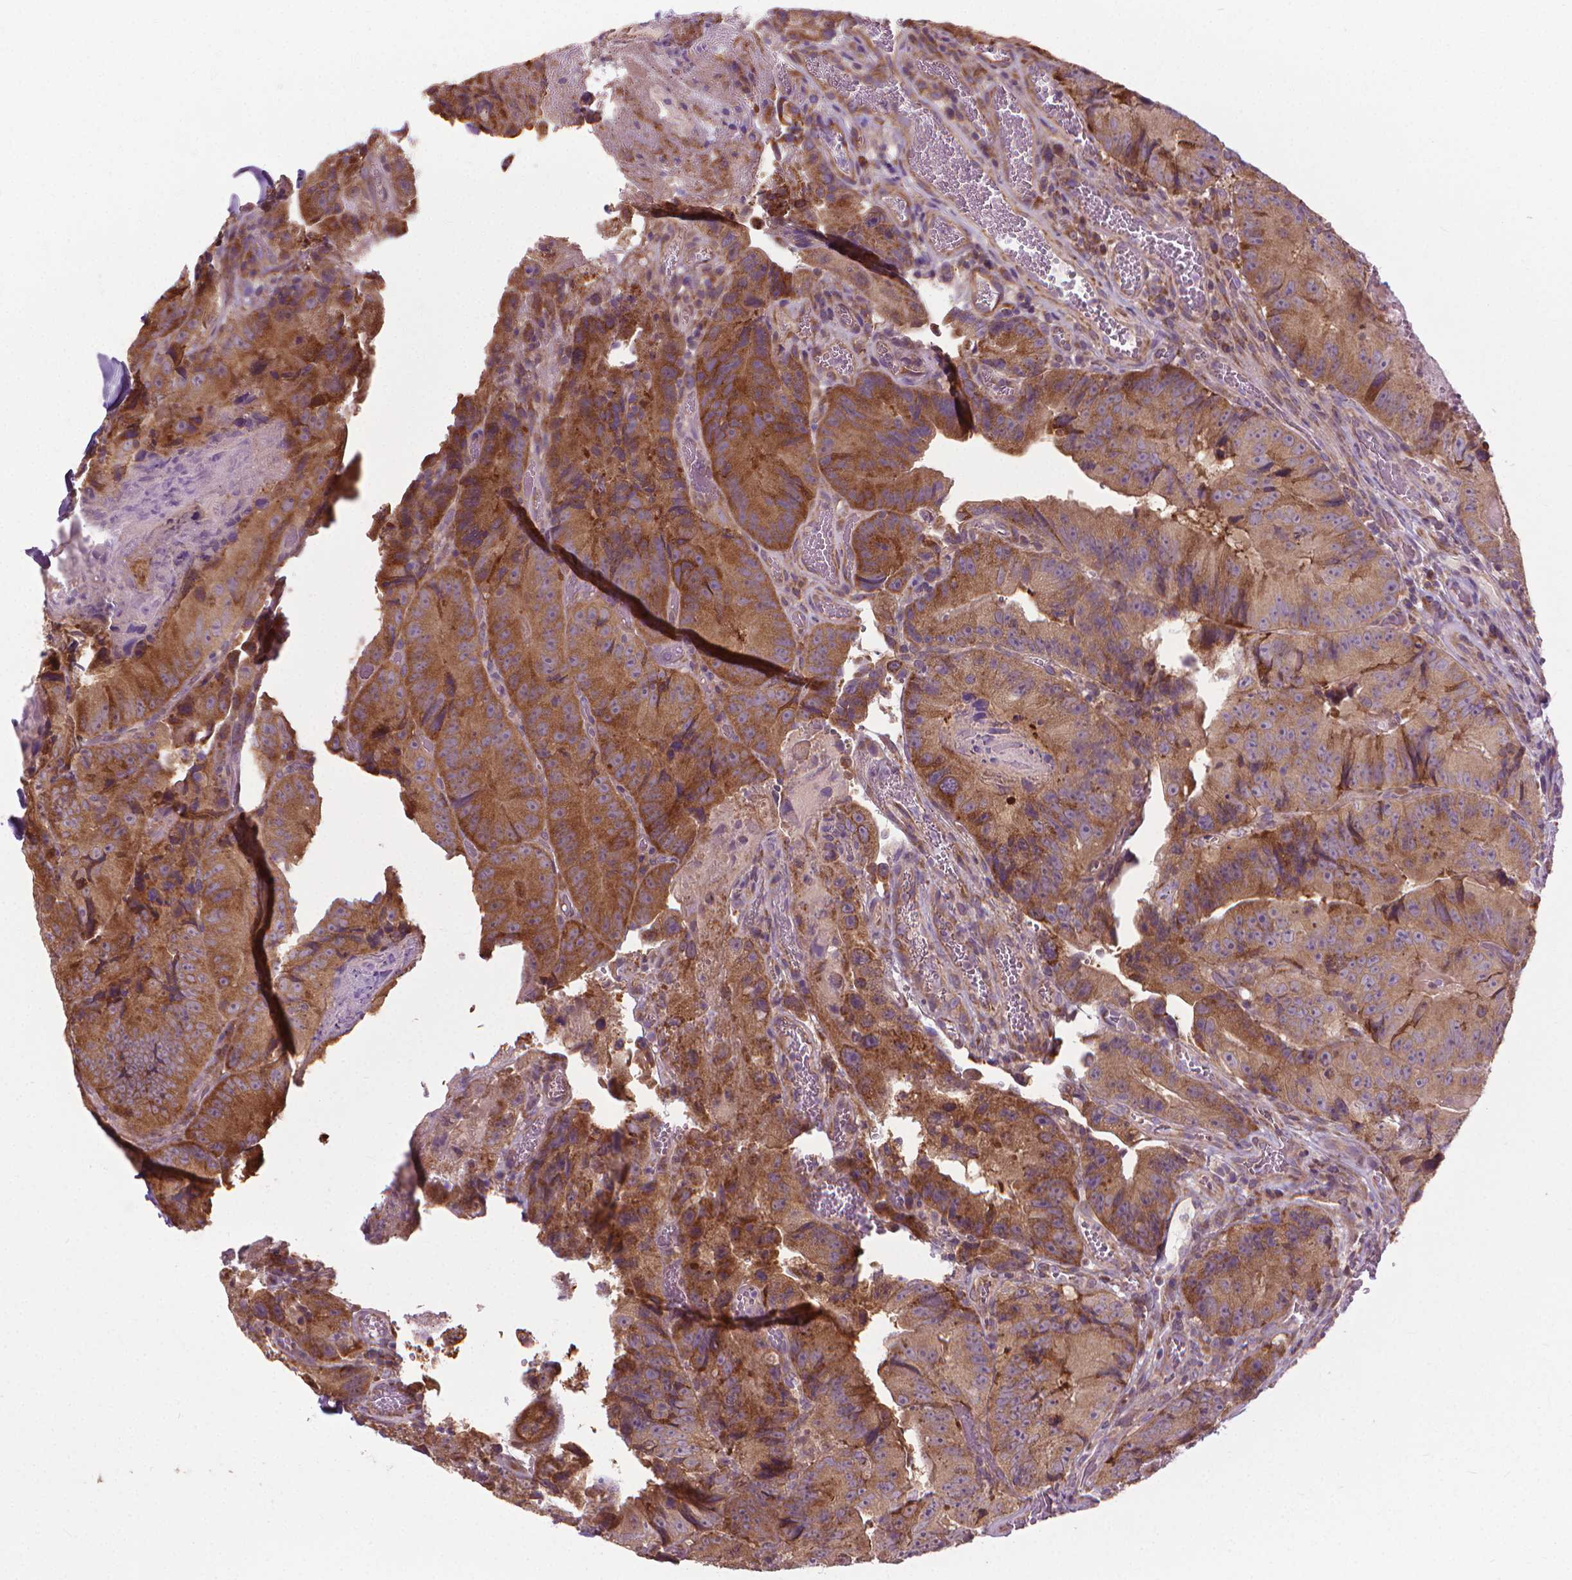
{"staining": {"intensity": "moderate", "quantity": ">75%", "location": "cytoplasmic/membranous"}, "tissue": "colorectal cancer", "cell_type": "Tumor cells", "image_type": "cancer", "snomed": [{"axis": "morphology", "description": "Adenocarcinoma, NOS"}, {"axis": "topography", "description": "Colon"}], "caption": "Protein staining displays moderate cytoplasmic/membranous staining in approximately >75% of tumor cells in colorectal cancer. Nuclei are stained in blue.", "gene": "NUDT1", "patient": {"sex": "female", "age": 86}}